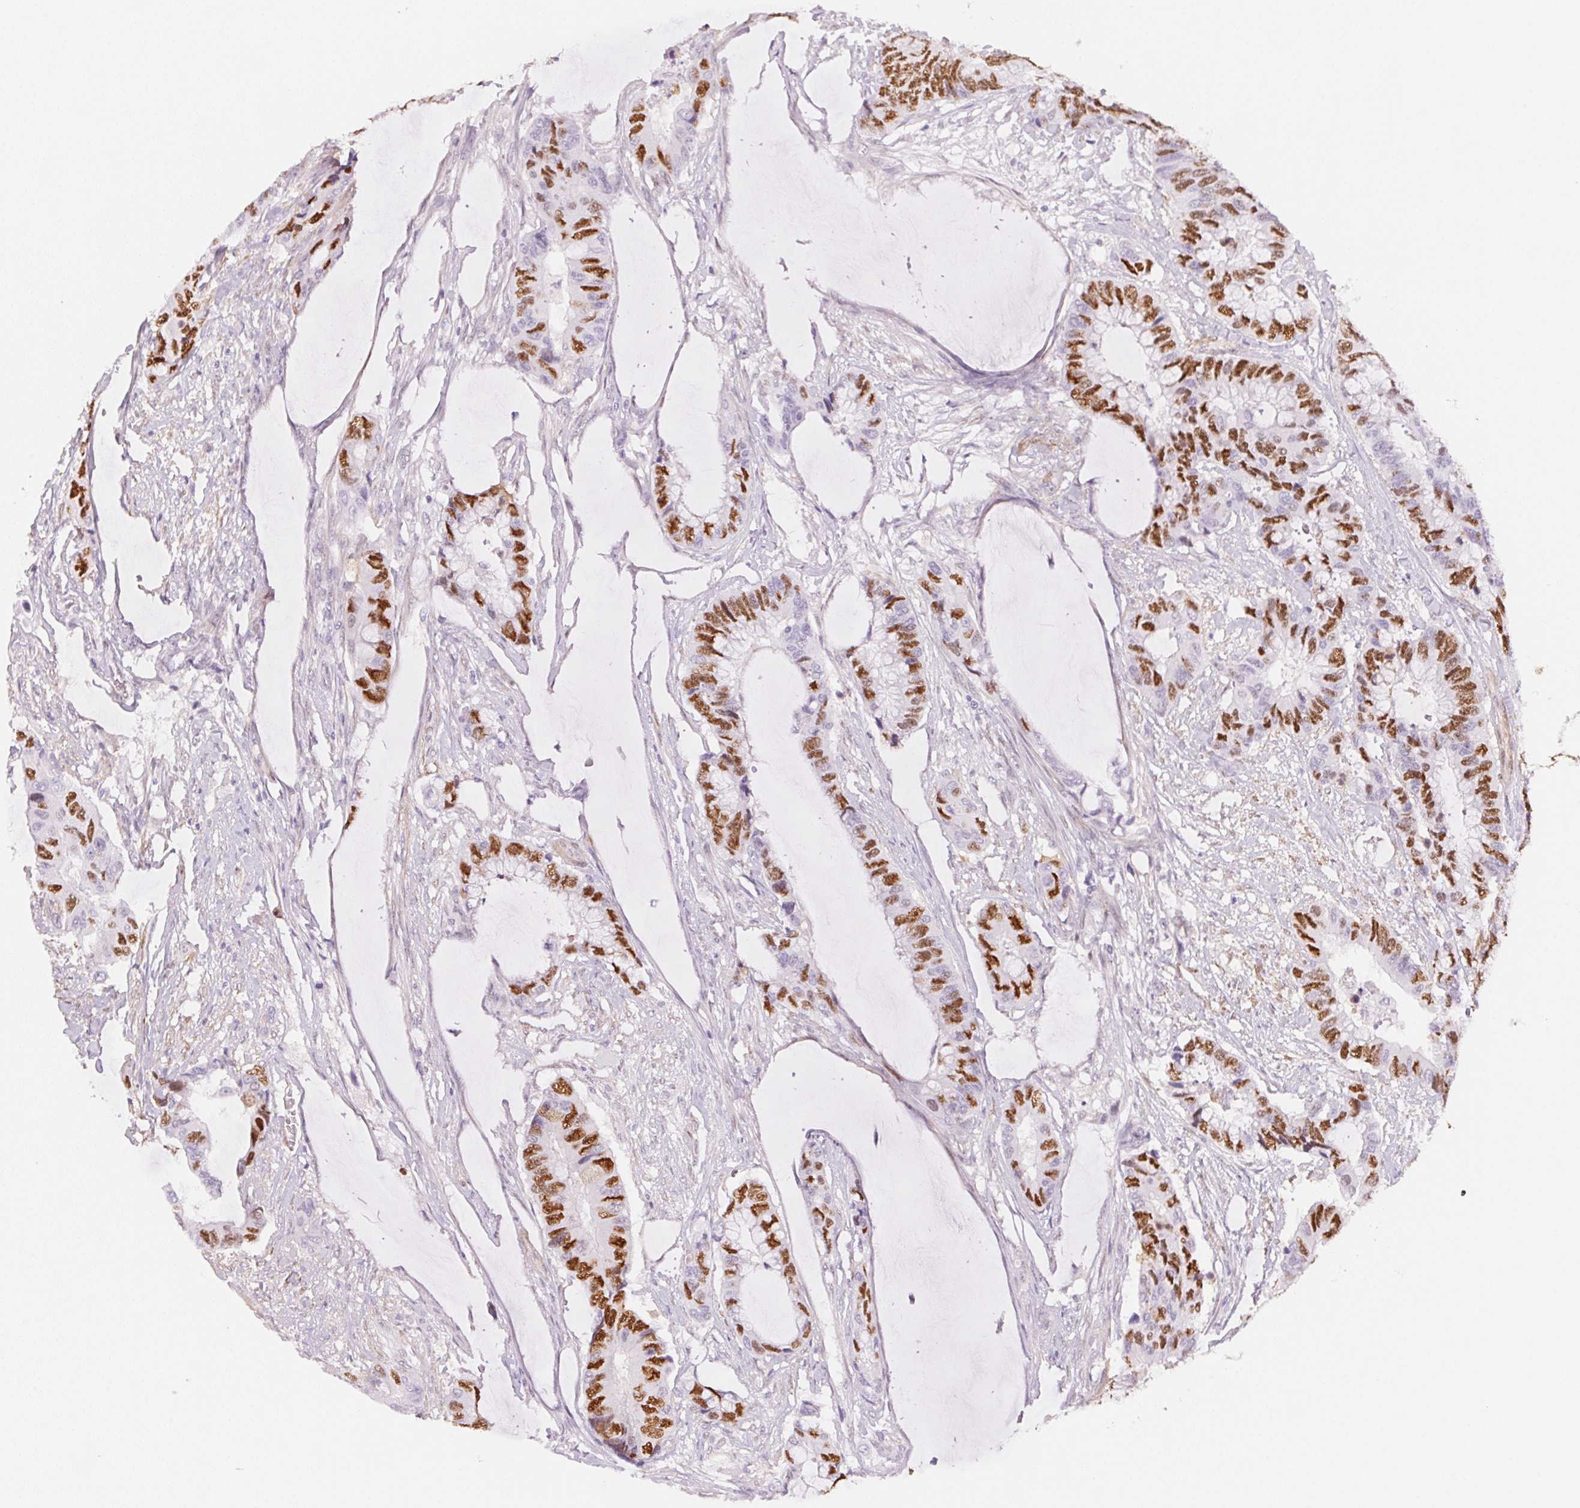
{"staining": {"intensity": "strong", "quantity": "25%-75%", "location": "nuclear"}, "tissue": "colorectal cancer", "cell_type": "Tumor cells", "image_type": "cancer", "snomed": [{"axis": "morphology", "description": "Adenocarcinoma, NOS"}, {"axis": "topography", "description": "Rectum"}], "caption": "IHC micrograph of colorectal adenocarcinoma stained for a protein (brown), which exhibits high levels of strong nuclear staining in approximately 25%-75% of tumor cells.", "gene": "SMTN", "patient": {"sex": "female", "age": 59}}